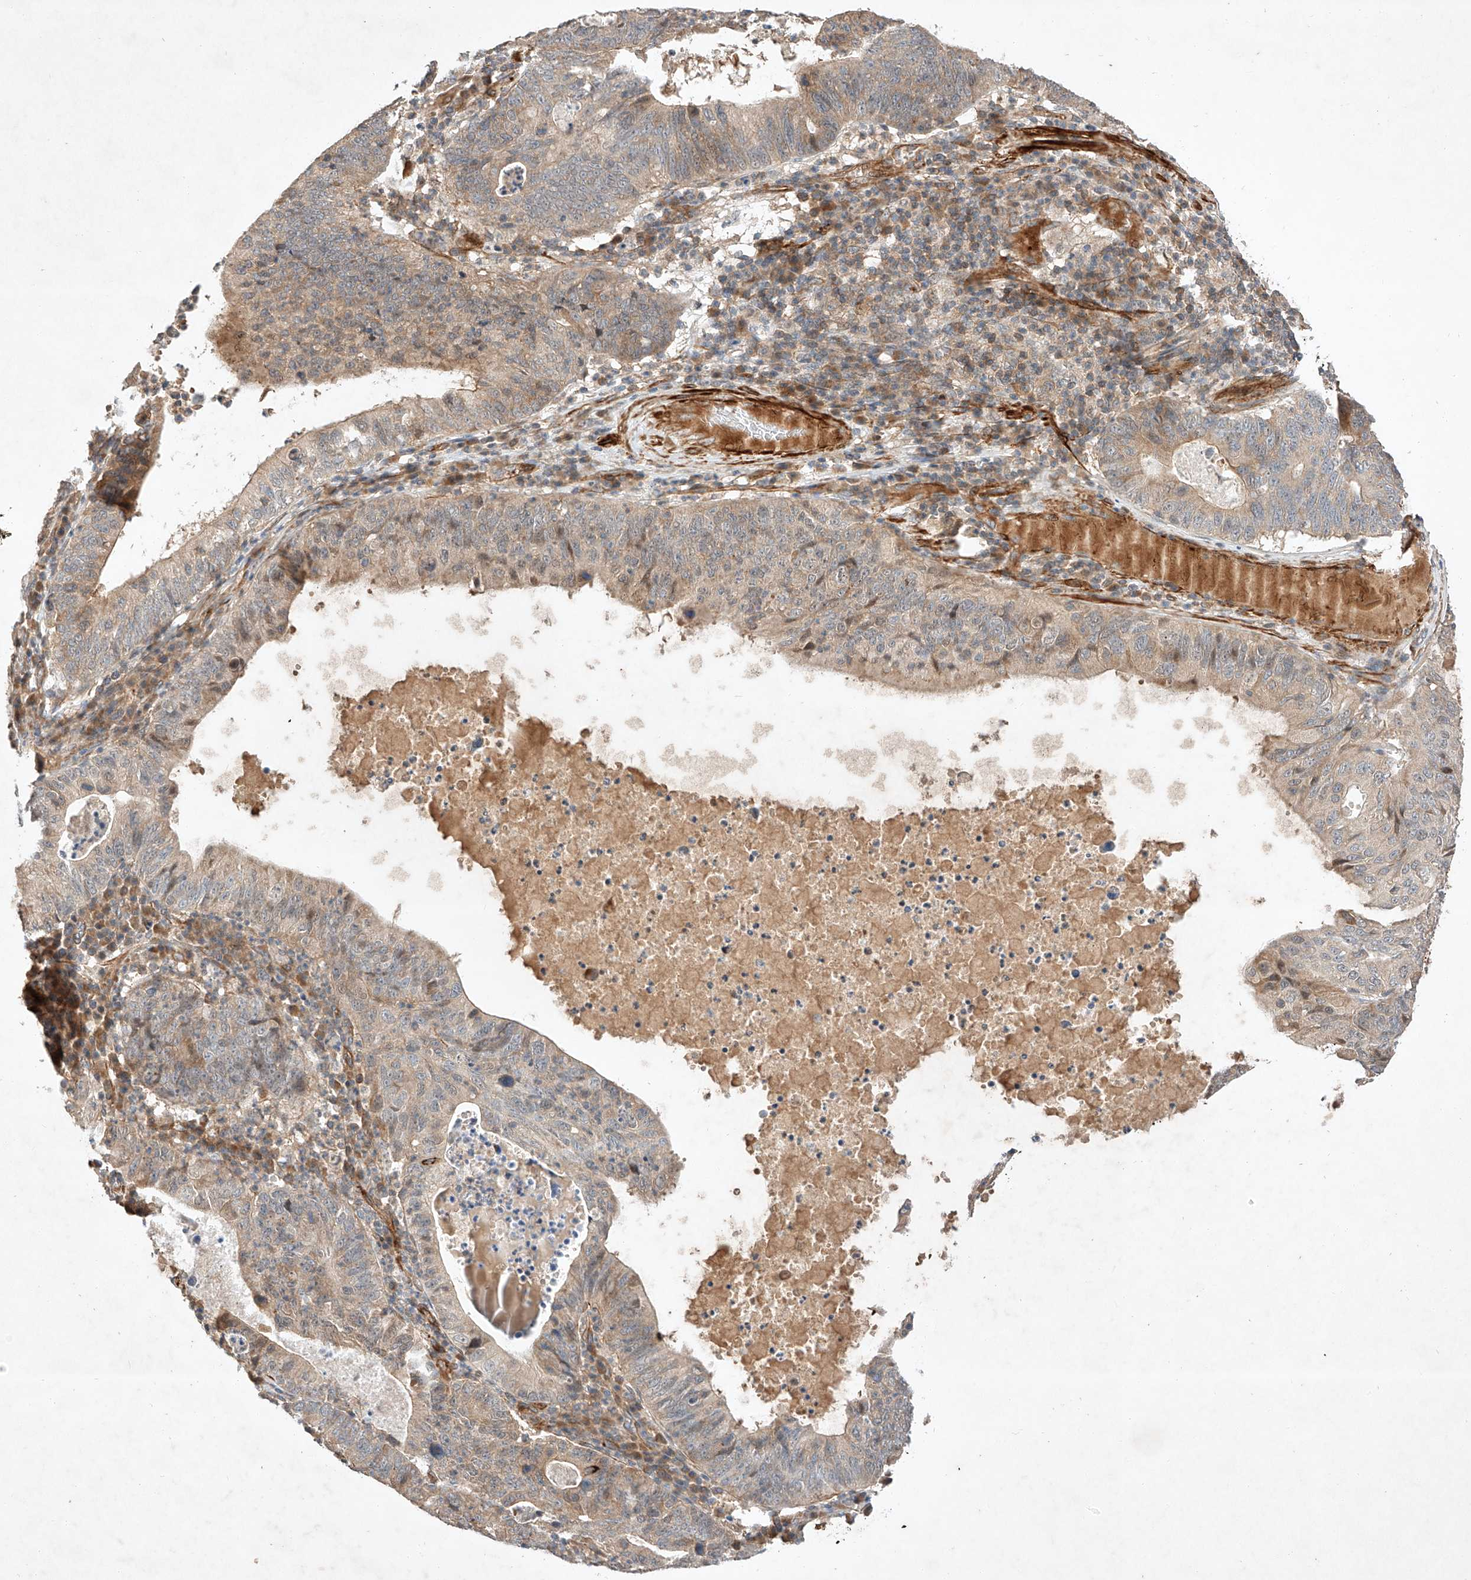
{"staining": {"intensity": "weak", "quantity": "<25%", "location": "cytoplasmic/membranous"}, "tissue": "stomach cancer", "cell_type": "Tumor cells", "image_type": "cancer", "snomed": [{"axis": "morphology", "description": "Adenocarcinoma, NOS"}, {"axis": "topography", "description": "Stomach"}], "caption": "The histopathology image displays no staining of tumor cells in stomach cancer (adenocarcinoma).", "gene": "ARHGAP33", "patient": {"sex": "male", "age": 59}}